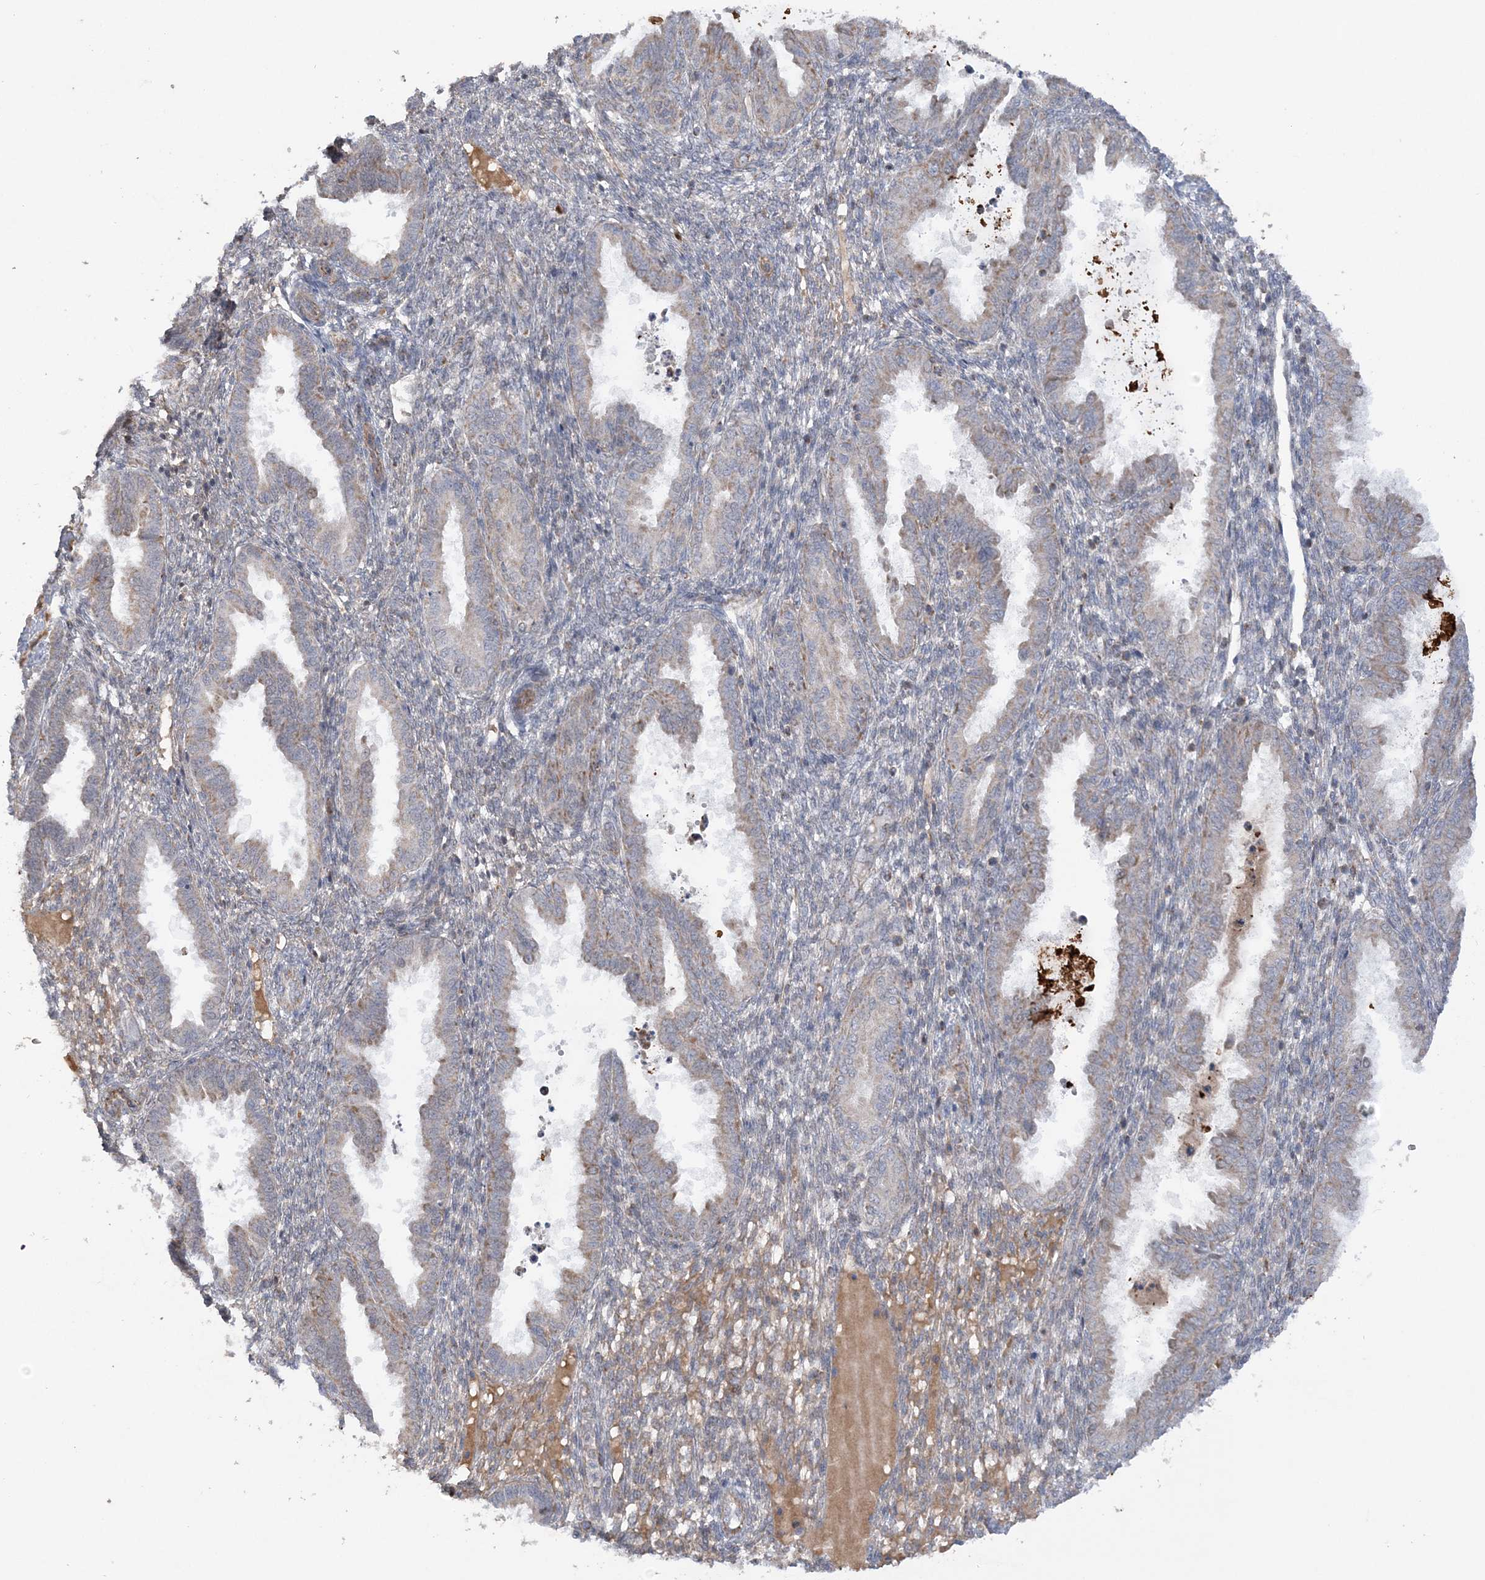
{"staining": {"intensity": "negative", "quantity": "none", "location": "none"}, "tissue": "endometrium", "cell_type": "Cells in endometrial stroma", "image_type": "normal", "snomed": [{"axis": "morphology", "description": "Normal tissue, NOS"}, {"axis": "topography", "description": "Endometrium"}], "caption": "Immunohistochemistry of normal human endometrium exhibits no positivity in cells in endometrial stroma. Brightfield microscopy of immunohistochemistry (IHC) stained with DAB (brown) and hematoxylin (blue), captured at high magnification.", "gene": "SCLT1", "patient": {"sex": "female", "age": 33}}